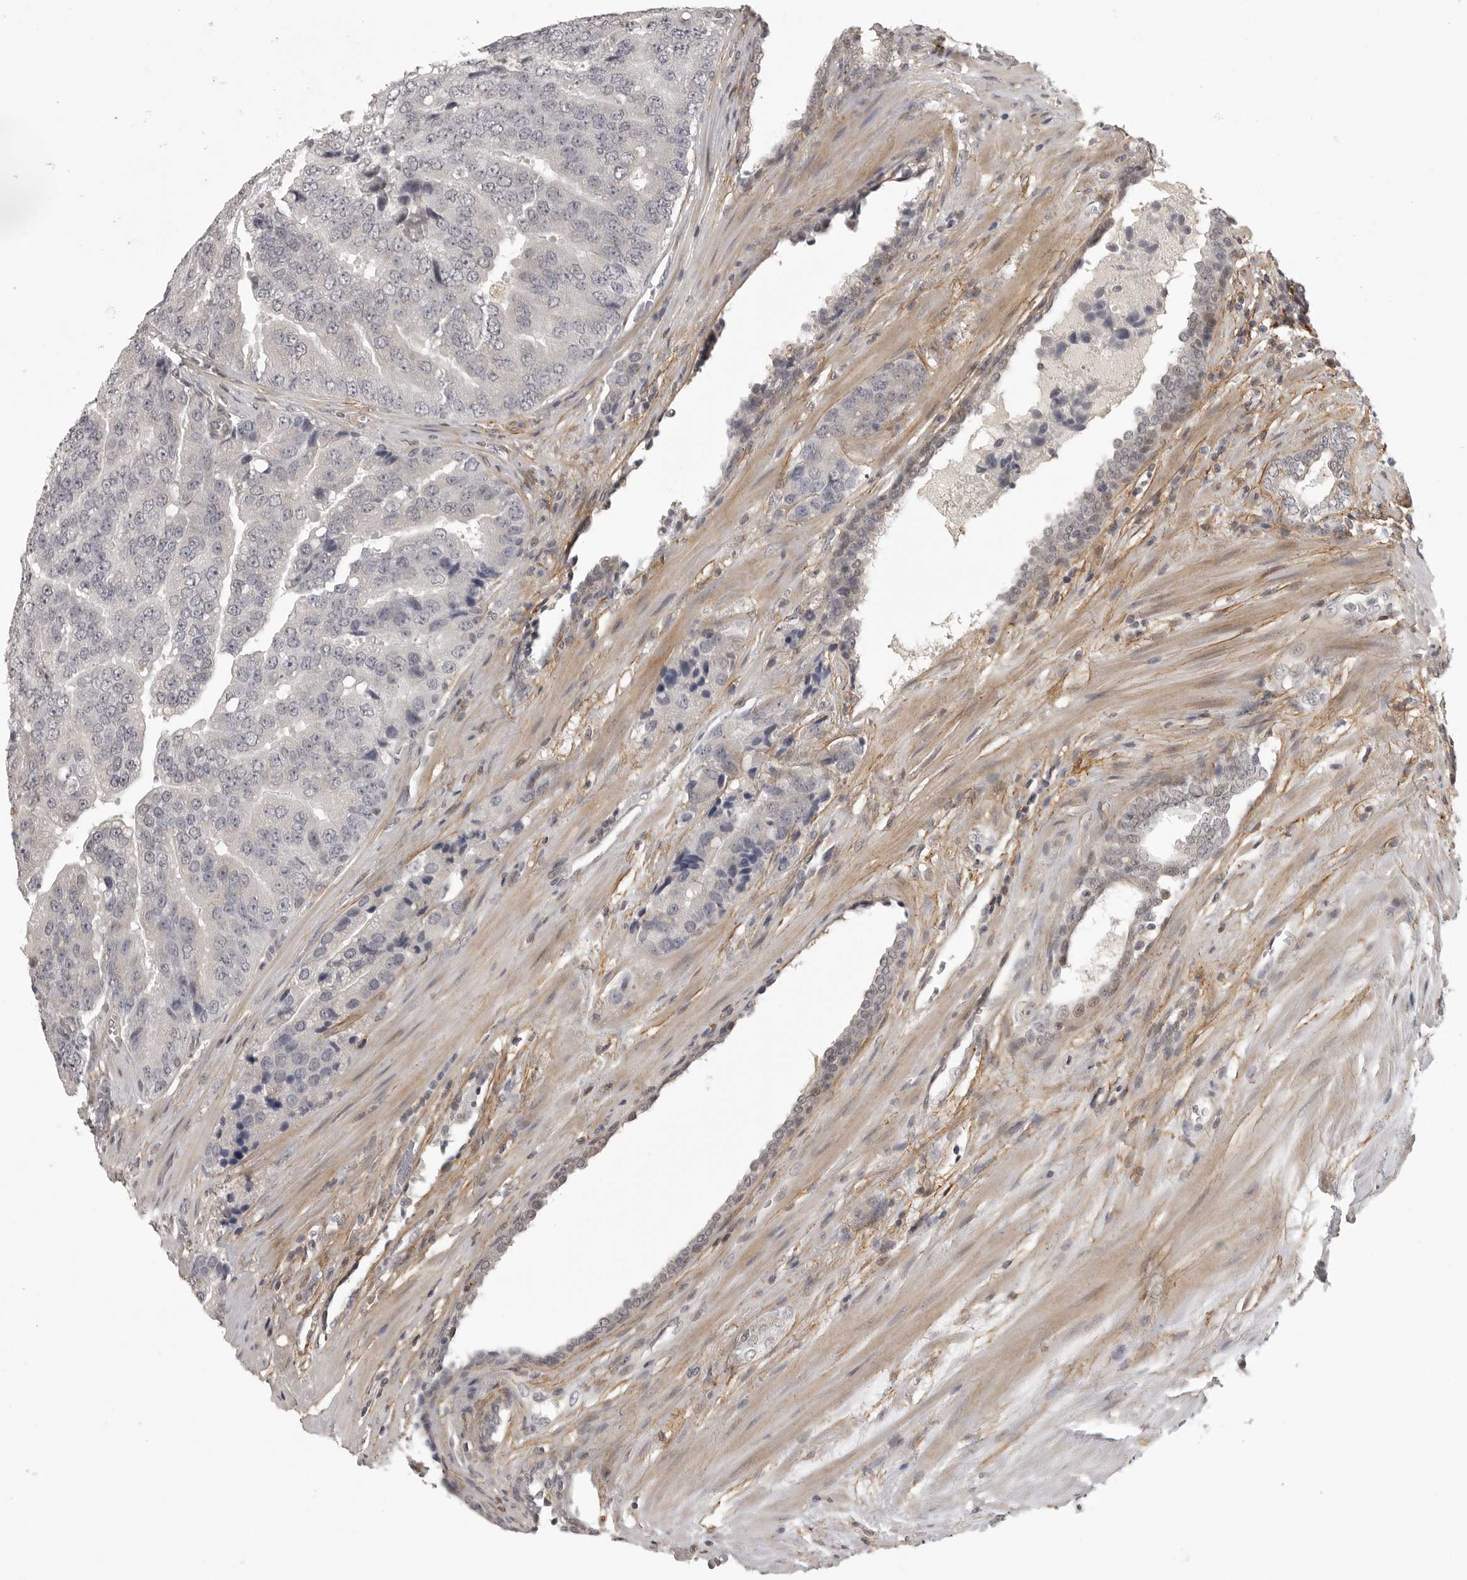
{"staining": {"intensity": "negative", "quantity": "none", "location": "none"}, "tissue": "prostate cancer", "cell_type": "Tumor cells", "image_type": "cancer", "snomed": [{"axis": "morphology", "description": "Adenocarcinoma, High grade"}, {"axis": "topography", "description": "Prostate"}], "caption": "High magnification brightfield microscopy of adenocarcinoma (high-grade) (prostate) stained with DAB (3,3'-diaminobenzidine) (brown) and counterstained with hematoxylin (blue): tumor cells show no significant positivity.", "gene": "UROD", "patient": {"sex": "male", "age": 70}}